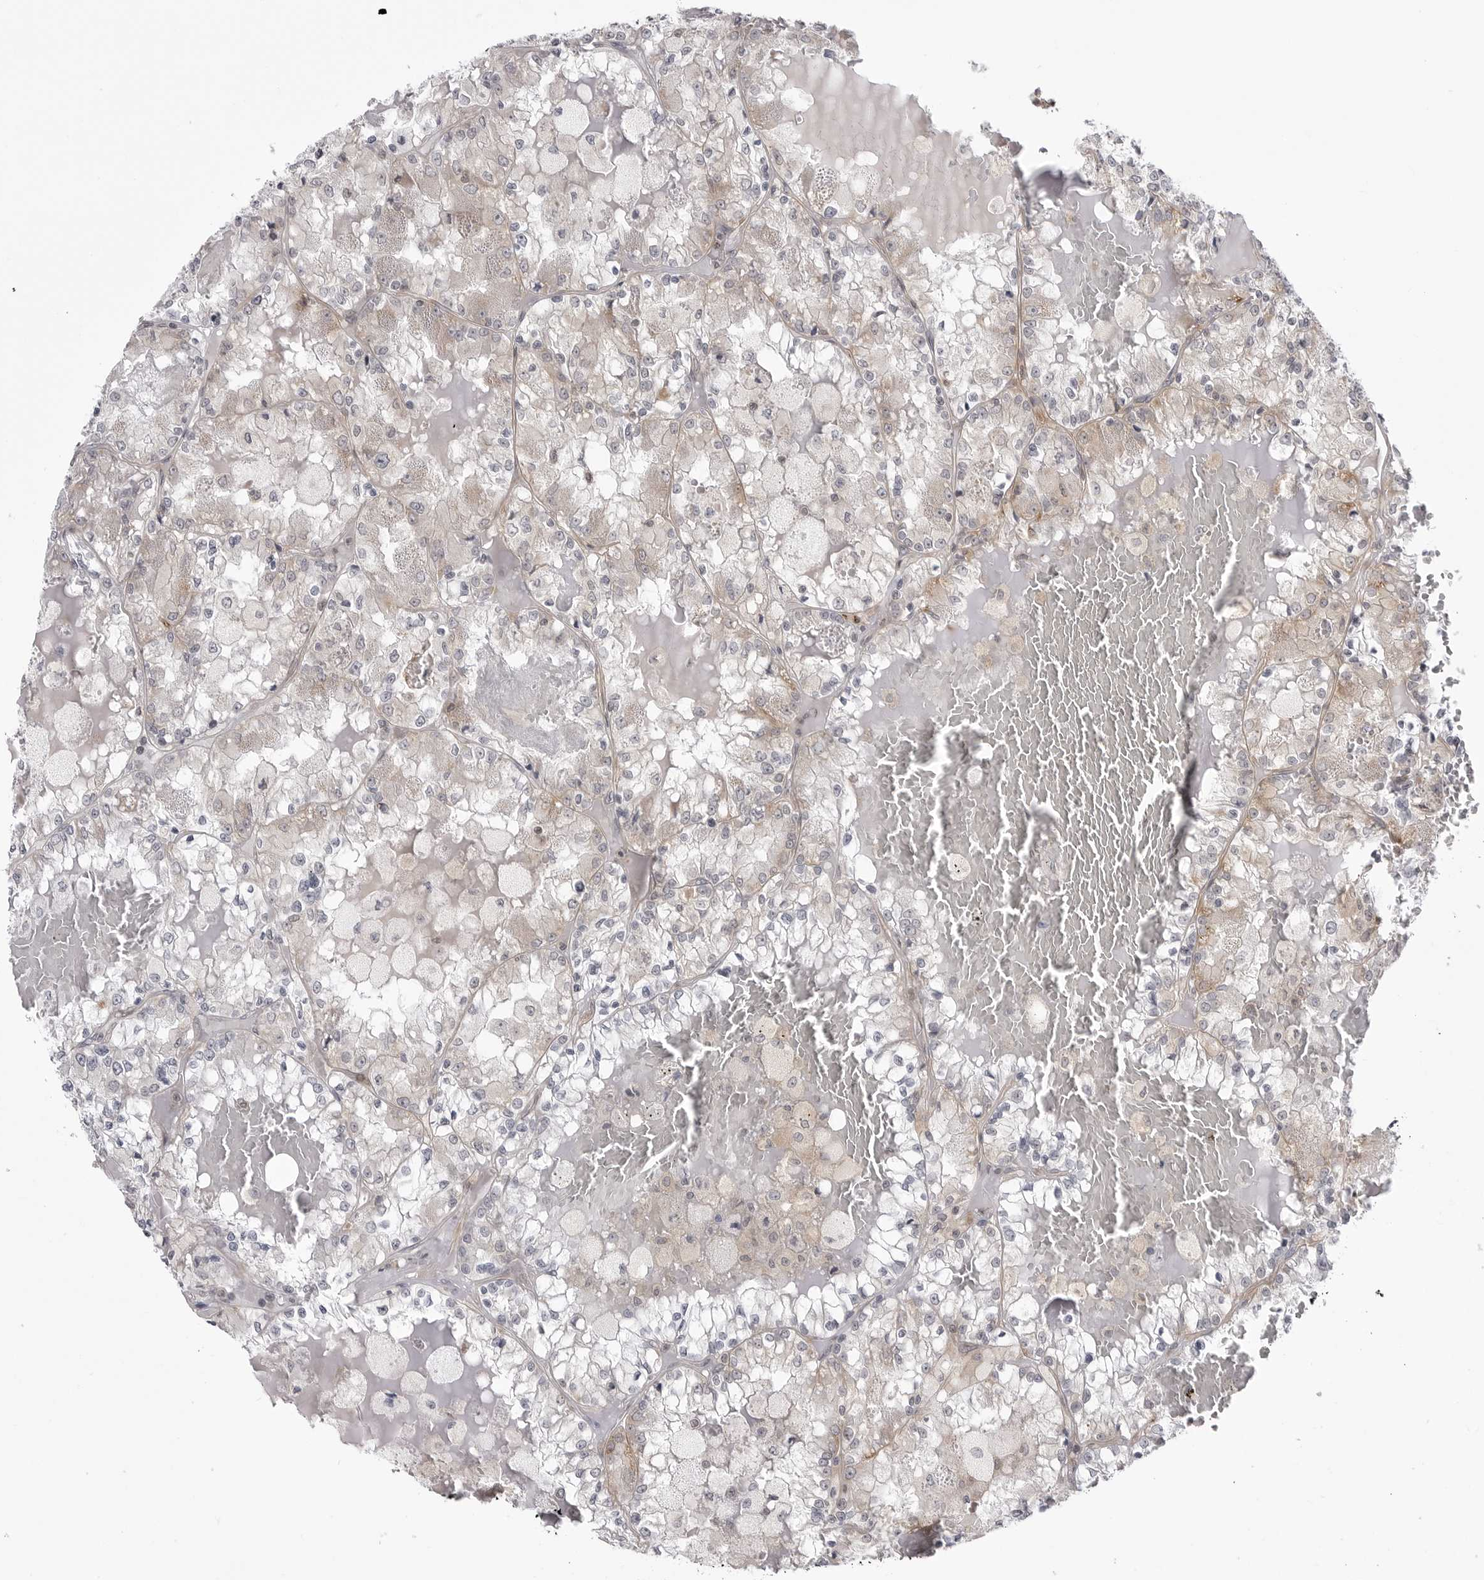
{"staining": {"intensity": "negative", "quantity": "none", "location": "none"}, "tissue": "renal cancer", "cell_type": "Tumor cells", "image_type": "cancer", "snomed": [{"axis": "morphology", "description": "Adenocarcinoma, NOS"}, {"axis": "topography", "description": "Kidney"}], "caption": "This is an immunohistochemistry (IHC) micrograph of human adenocarcinoma (renal). There is no positivity in tumor cells.", "gene": "CCDC18", "patient": {"sex": "female", "age": 56}}